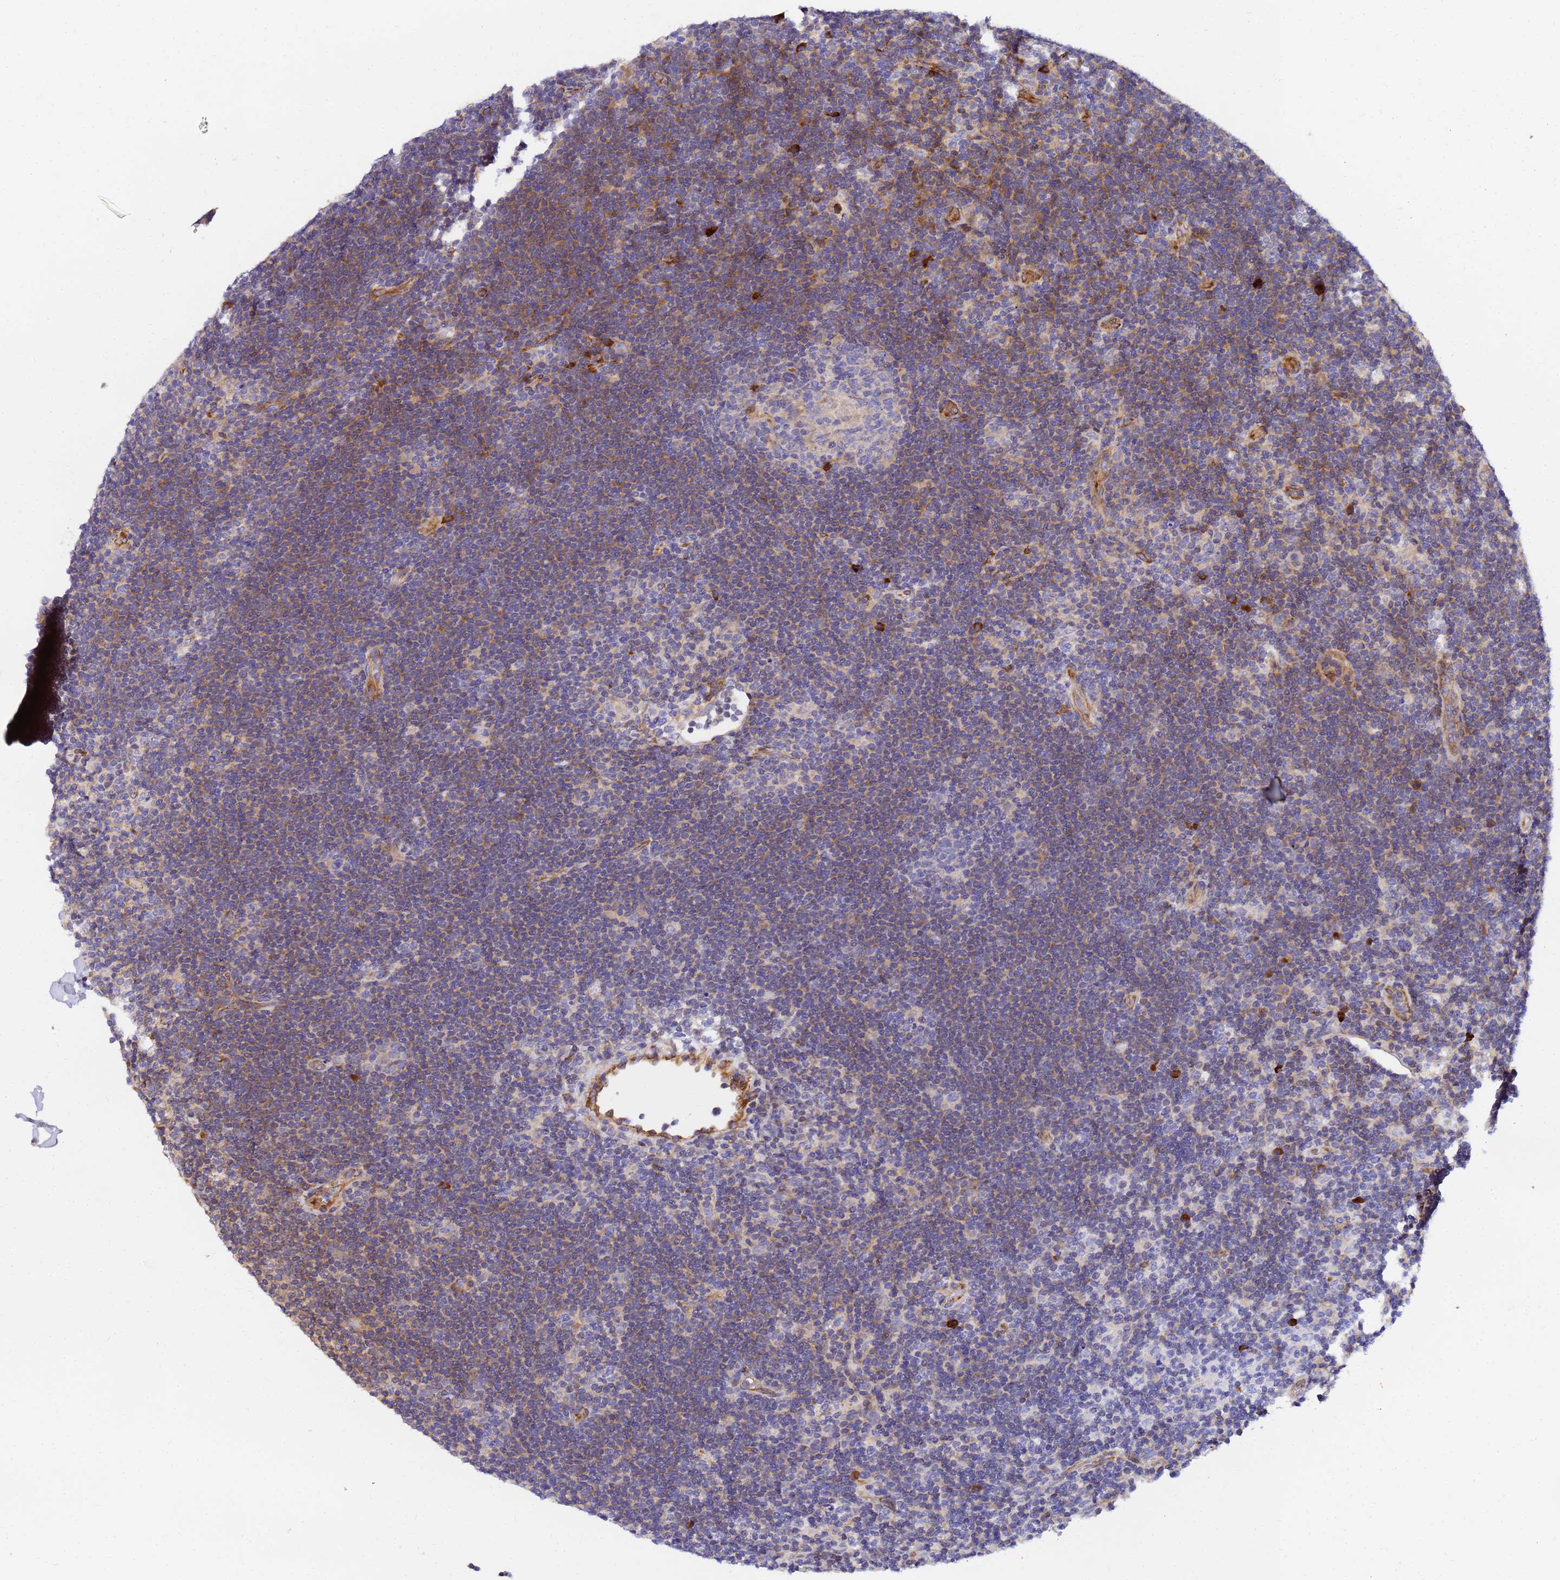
{"staining": {"intensity": "negative", "quantity": "none", "location": "none"}, "tissue": "lymphoma", "cell_type": "Tumor cells", "image_type": "cancer", "snomed": [{"axis": "morphology", "description": "Hodgkin's disease, NOS"}, {"axis": "topography", "description": "Lymph node"}], "caption": "The image exhibits no significant expression in tumor cells of lymphoma.", "gene": "POM121", "patient": {"sex": "female", "age": 57}}